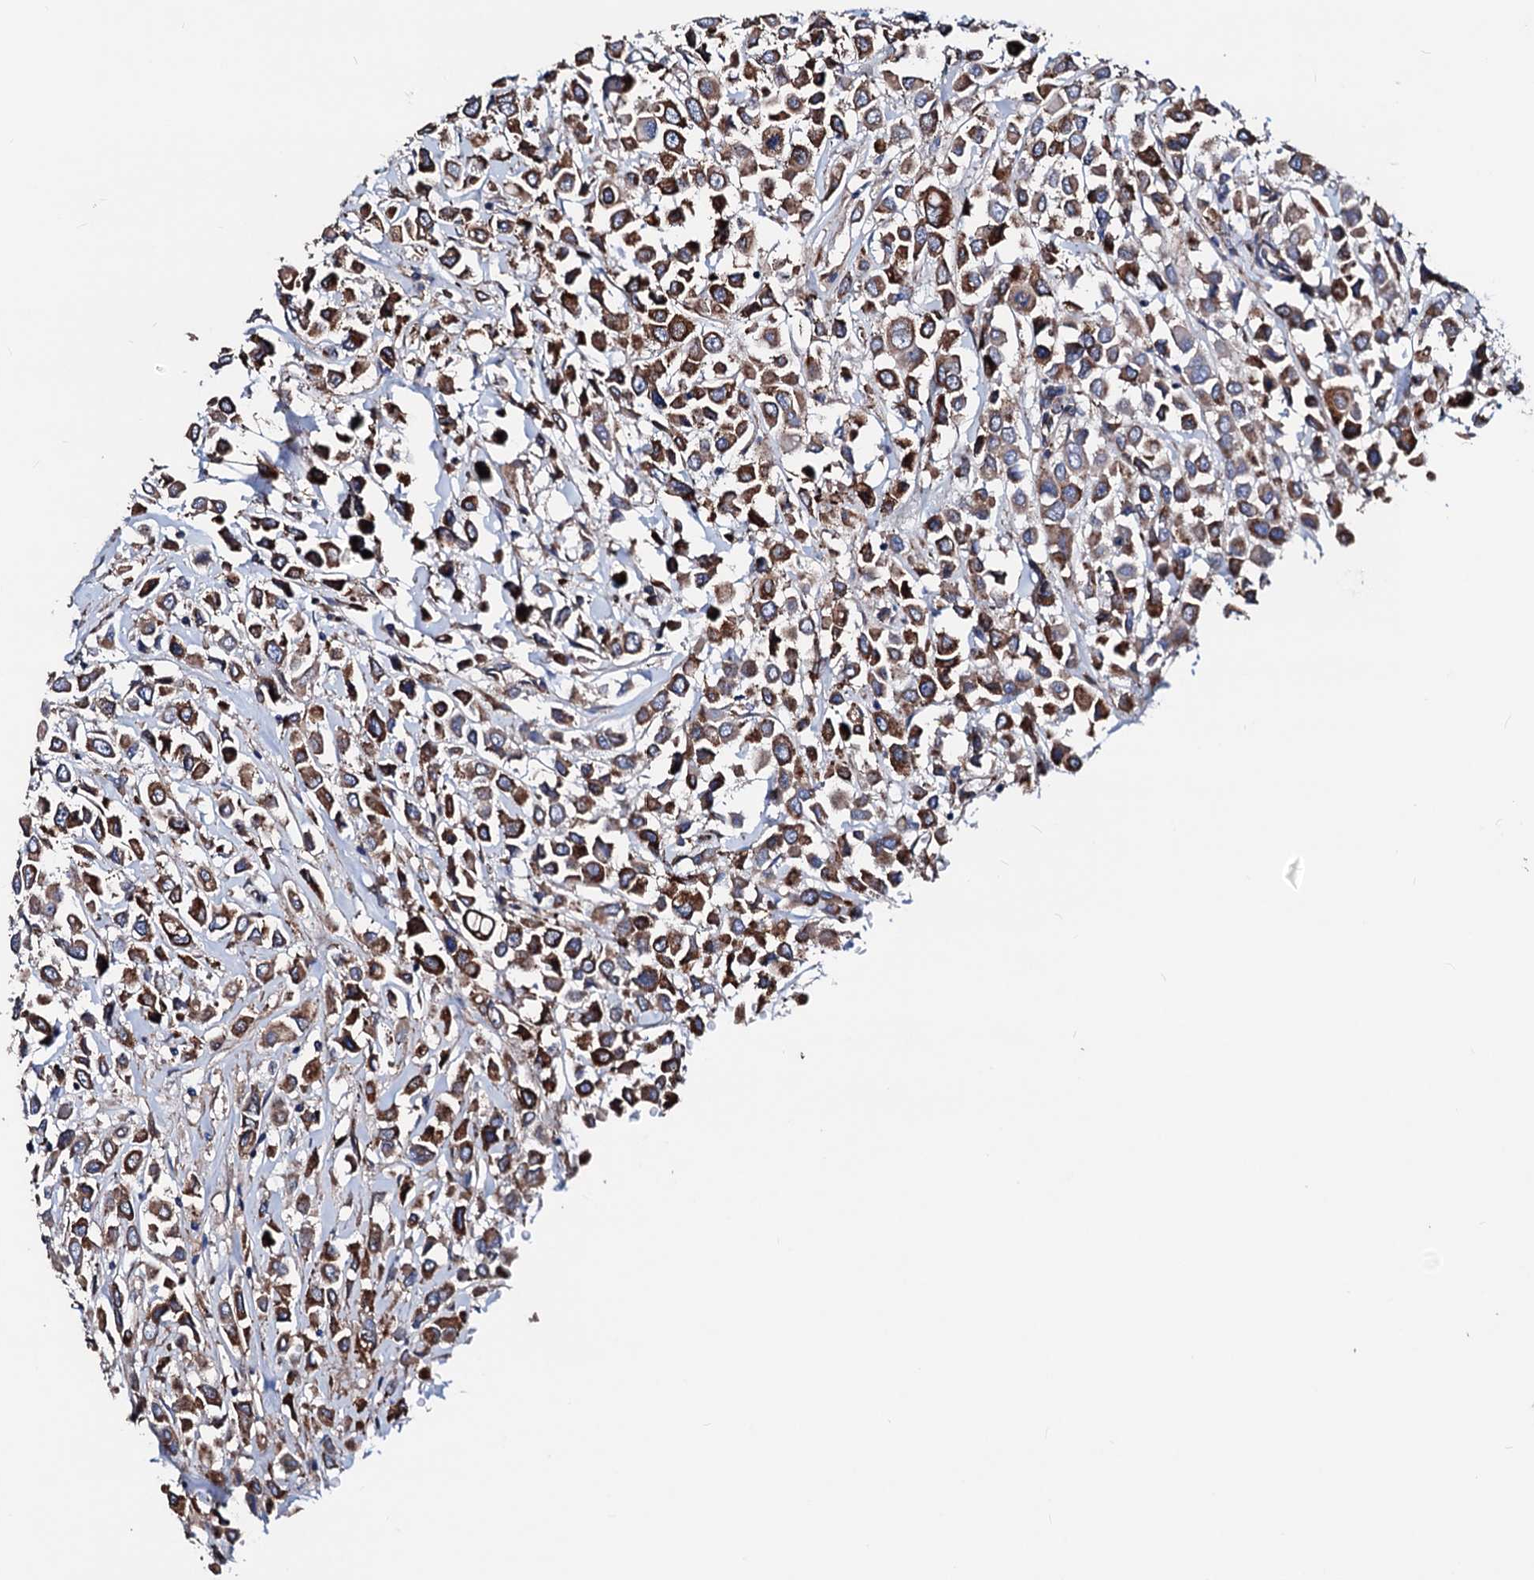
{"staining": {"intensity": "strong", "quantity": "25%-75%", "location": "cytoplasmic/membranous"}, "tissue": "breast cancer", "cell_type": "Tumor cells", "image_type": "cancer", "snomed": [{"axis": "morphology", "description": "Duct carcinoma"}, {"axis": "topography", "description": "Breast"}], "caption": "Breast cancer (invasive ductal carcinoma) tissue reveals strong cytoplasmic/membranous staining in approximately 25%-75% of tumor cells, visualized by immunohistochemistry. The staining was performed using DAB, with brown indicating positive protein expression. Nuclei are stained blue with hematoxylin.", "gene": "AKAP11", "patient": {"sex": "female", "age": 61}}